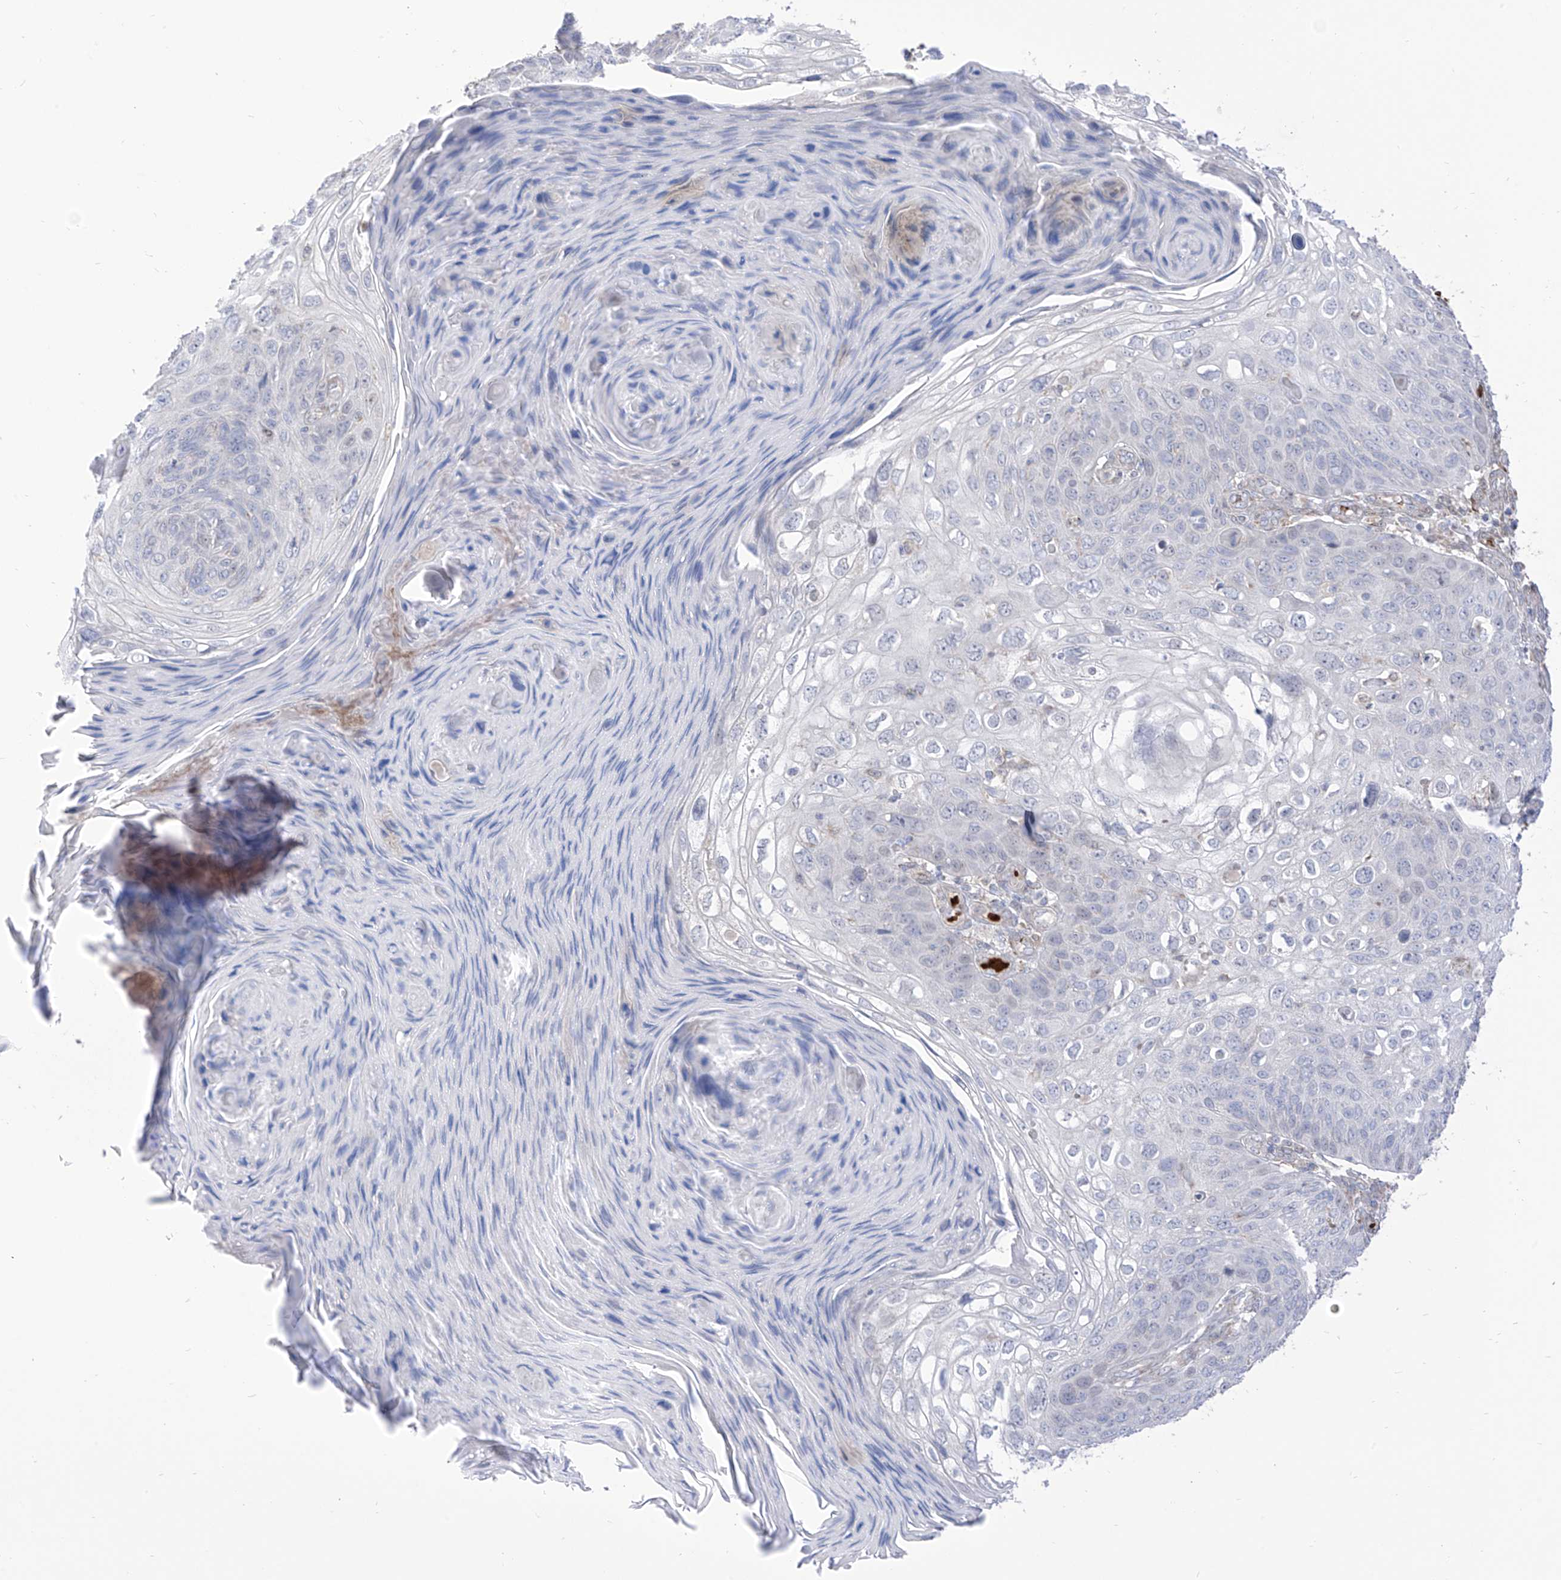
{"staining": {"intensity": "negative", "quantity": "none", "location": "none"}, "tissue": "skin cancer", "cell_type": "Tumor cells", "image_type": "cancer", "snomed": [{"axis": "morphology", "description": "Squamous cell carcinoma, NOS"}, {"axis": "topography", "description": "Skin"}], "caption": "Skin squamous cell carcinoma was stained to show a protein in brown. There is no significant positivity in tumor cells.", "gene": "ARHGEF40", "patient": {"sex": "female", "age": 90}}